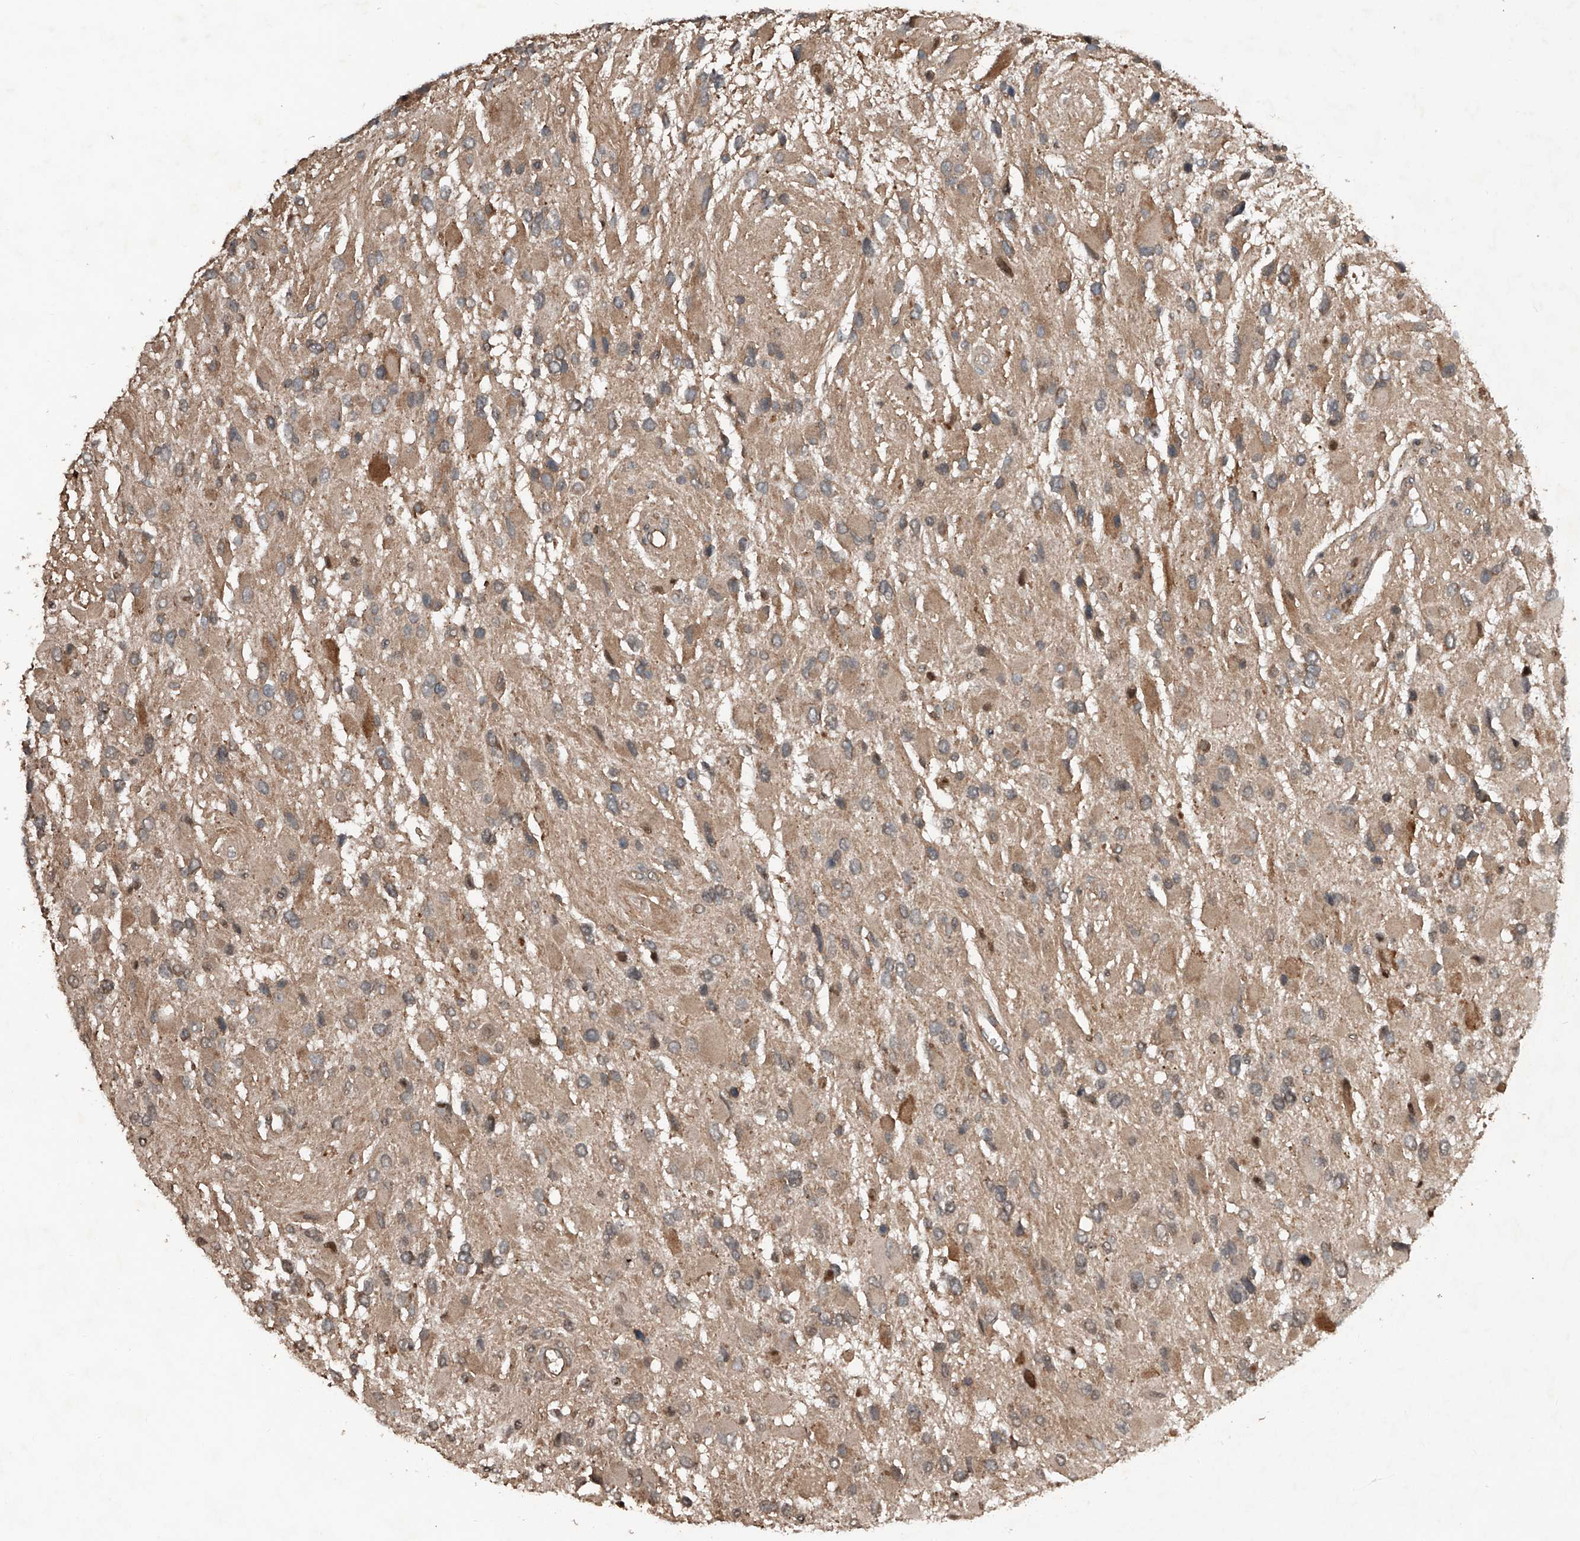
{"staining": {"intensity": "weak", "quantity": ">75%", "location": "cytoplasmic/membranous"}, "tissue": "glioma", "cell_type": "Tumor cells", "image_type": "cancer", "snomed": [{"axis": "morphology", "description": "Glioma, malignant, High grade"}, {"axis": "topography", "description": "Brain"}], "caption": "Protein analysis of malignant high-grade glioma tissue demonstrates weak cytoplasmic/membranous expression in about >75% of tumor cells.", "gene": "ADAM23", "patient": {"sex": "male", "age": 53}}